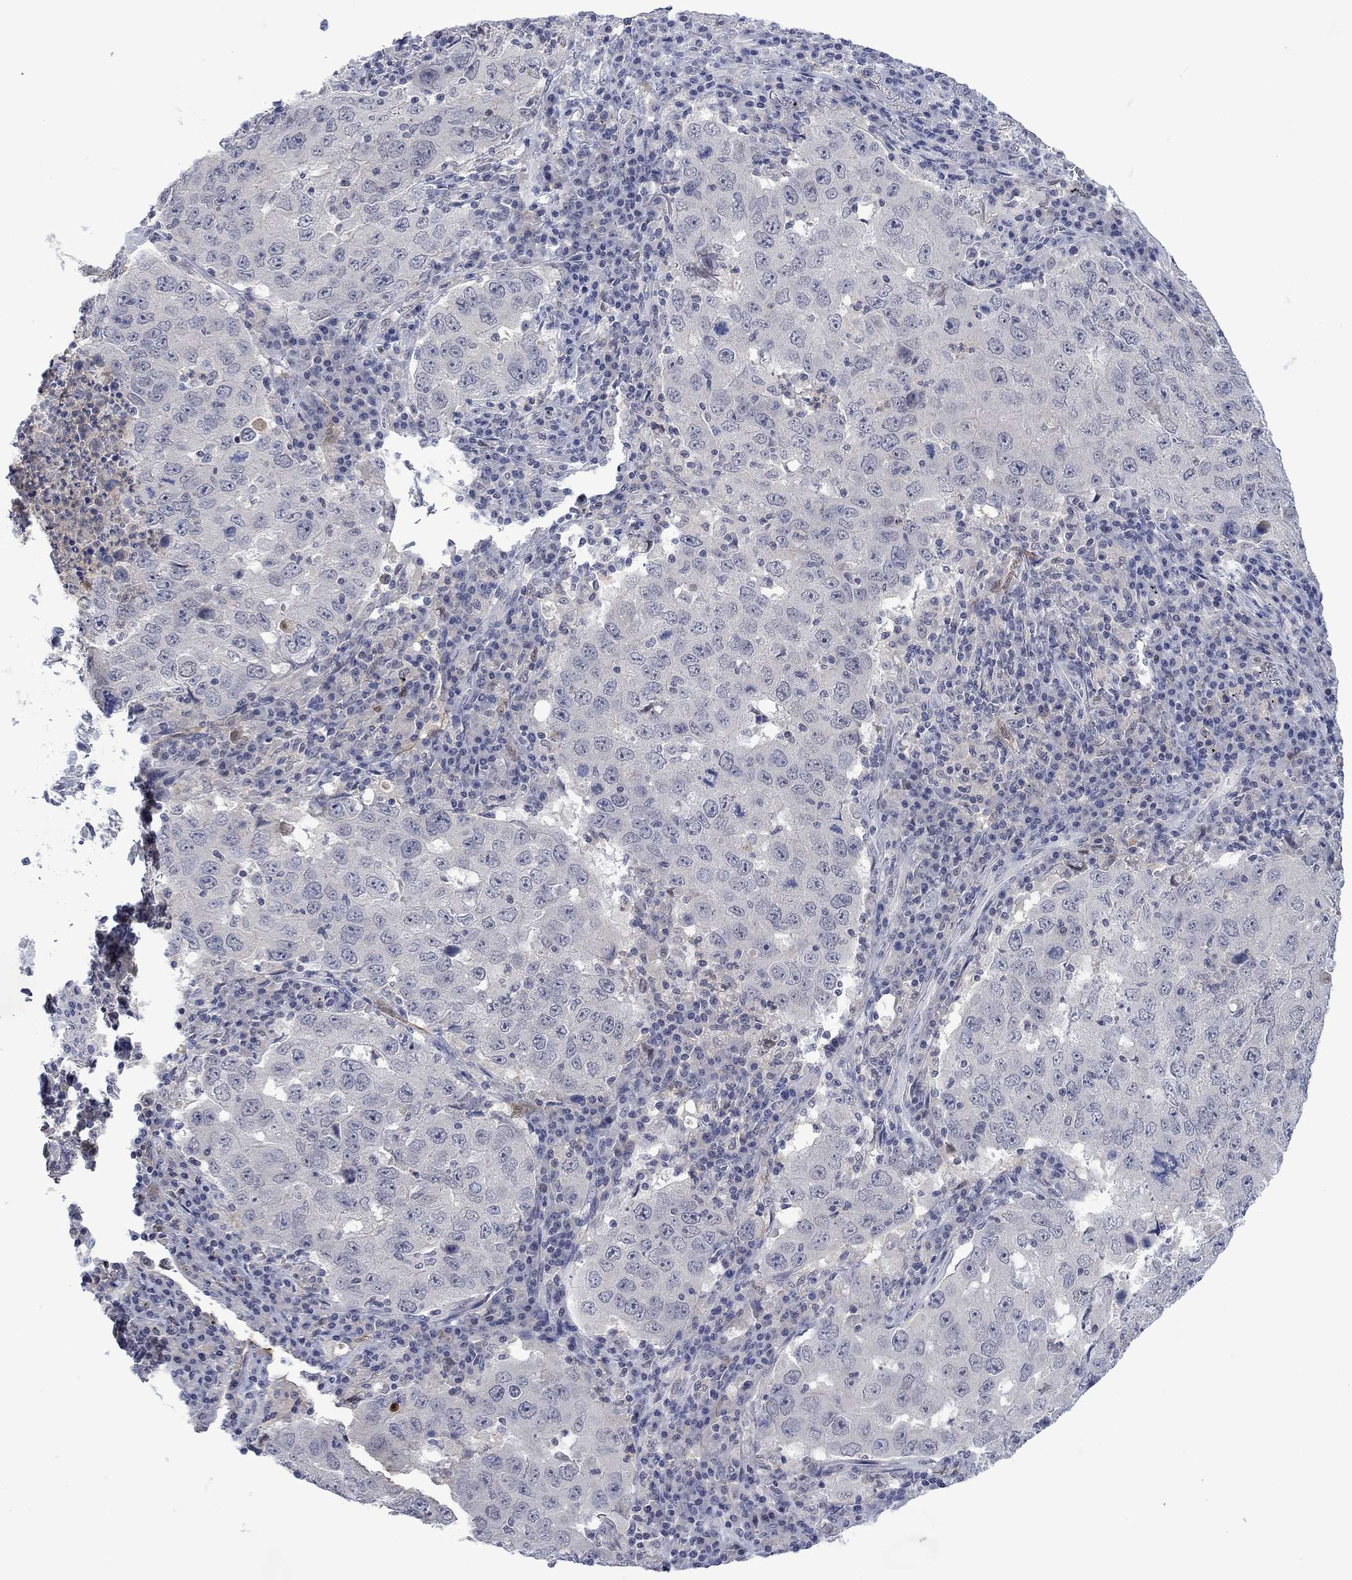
{"staining": {"intensity": "negative", "quantity": "none", "location": "none"}, "tissue": "lung cancer", "cell_type": "Tumor cells", "image_type": "cancer", "snomed": [{"axis": "morphology", "description": "Adenocarcinoma, NOS"}, {"axis": "topography", "description": "Lung"}], "caption": "Immunohistochemical staining of adenocarcinoma (lung) exhibits no significant staining in tumor cells.", "gene": "AGL", "patient": {"sex": "male", "age": 73}}